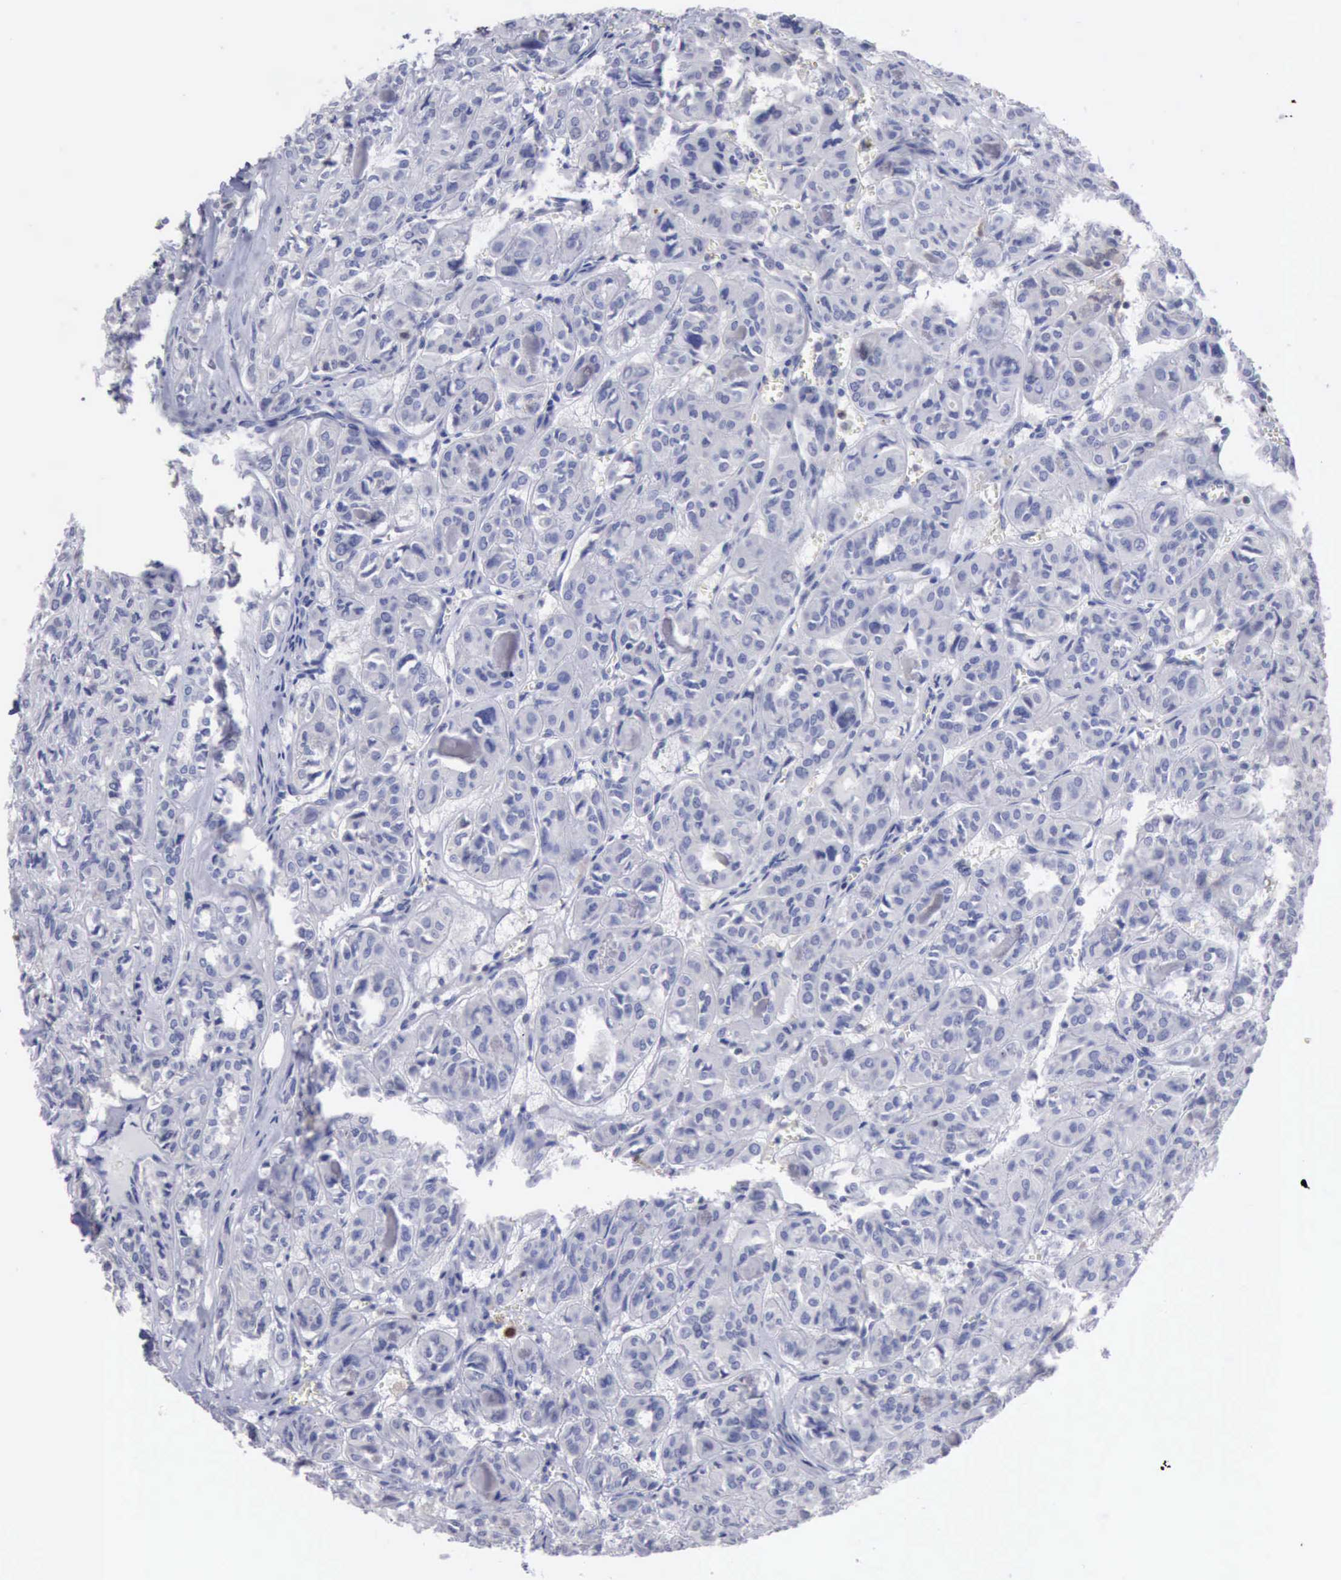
{"staining": {"intensity": "negative", "quantity": "none", "location": "none"}, "tissue": "thyroid cancer", "cell_type": "Tumor cells", "image_type": "cancer", "snomed": [{"axis": "morphology", "description": "Follicular adenoma carcinoma, NOS"}, {"axis": "topography", "description": "Thyroid gland"}], "caption": "Image shows no protein expression in tumor cells of thyroid cancer (follicular adenoma carcinoma) tissue.", "gene": "STAT1", "patient": {"sex": "female", "age": 71}}